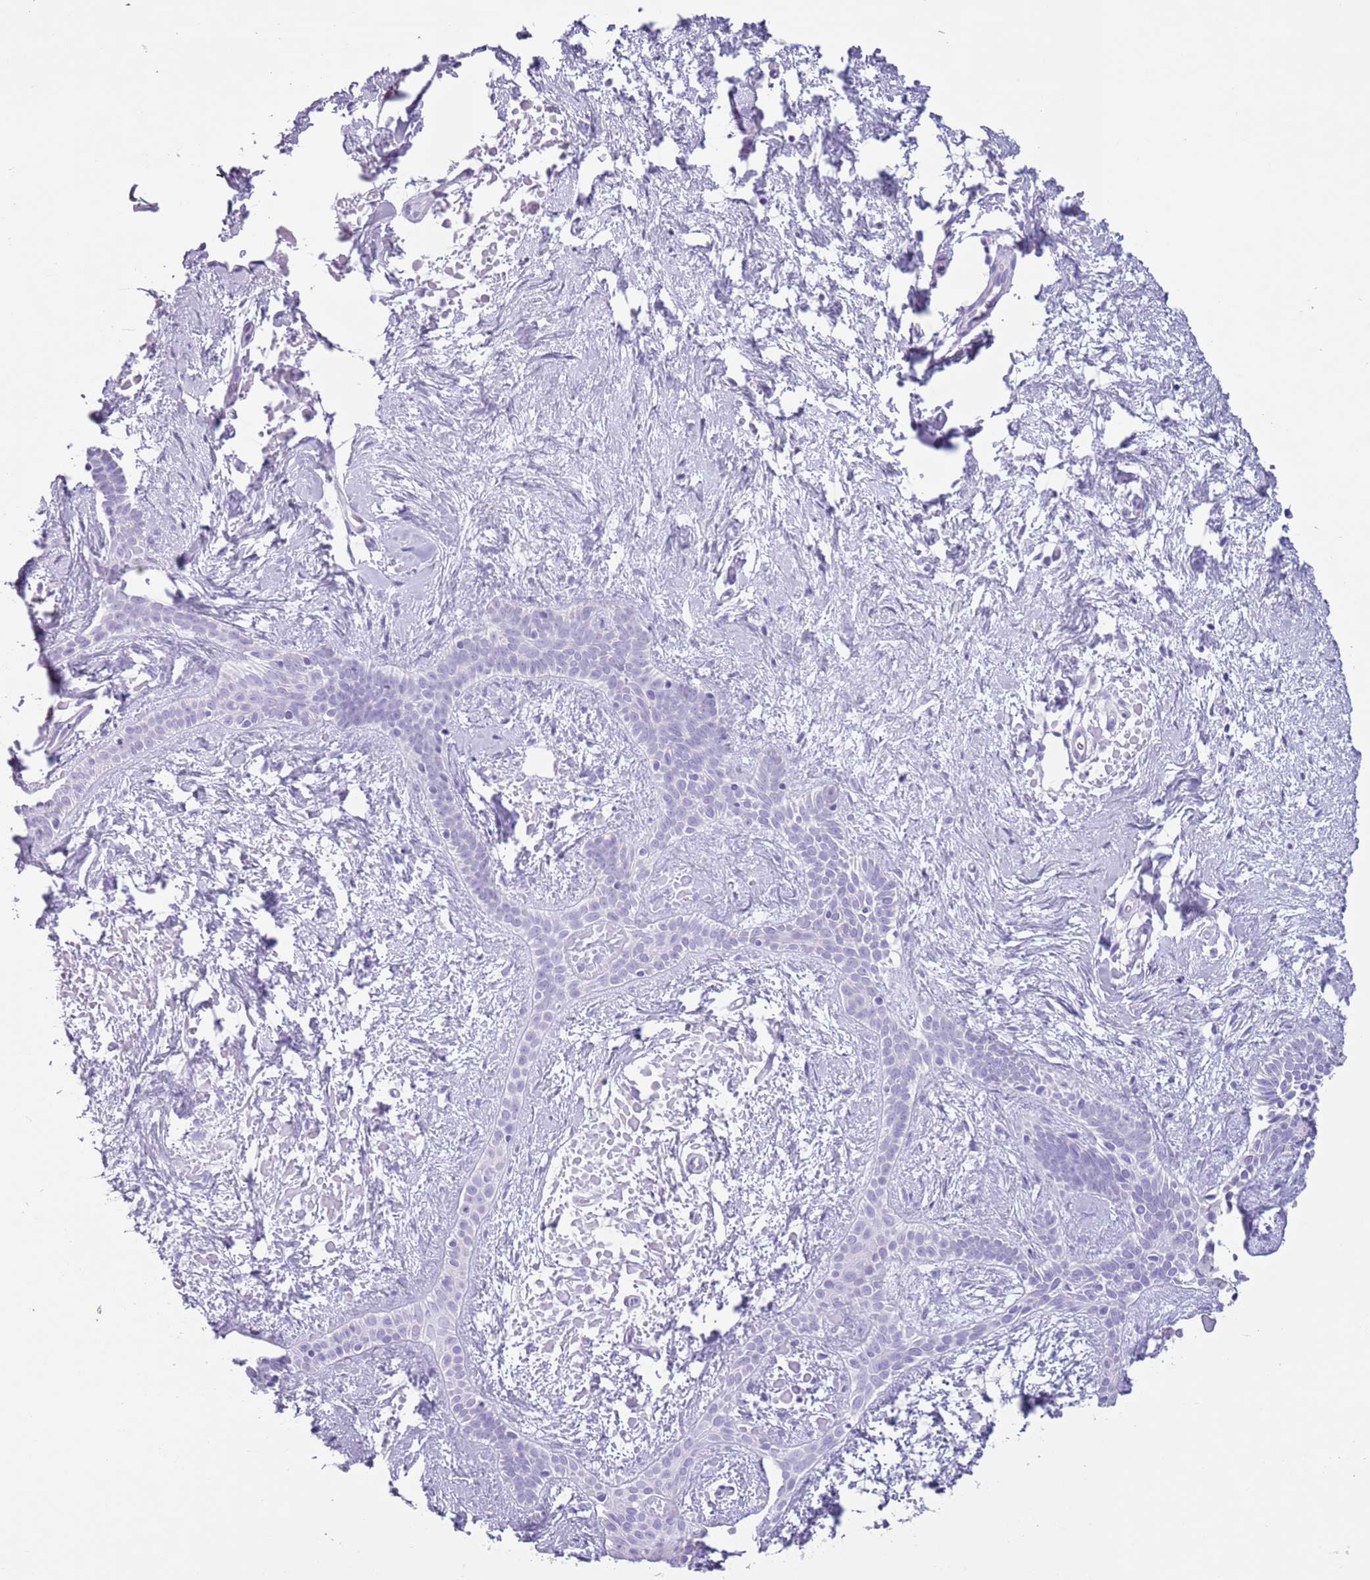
{"staining": {"intensity": "negative", "quantity": "none", "location": "none"}, "tissue": "skin cancer", "cell_type": "Tumor cells", "image_type": "cancer", "snomed": [{"axis": "morphology", "description": "Basal cell carcinoma"}, {"axis": "topography", "description": "Skin"}], "caption": "Photomicrograph shows no protein expression in tumor cells of basal cell carcinoma (skin) tissue.", "gene": "HYOU1", "patient": {"sex": "male", "age": 78}}